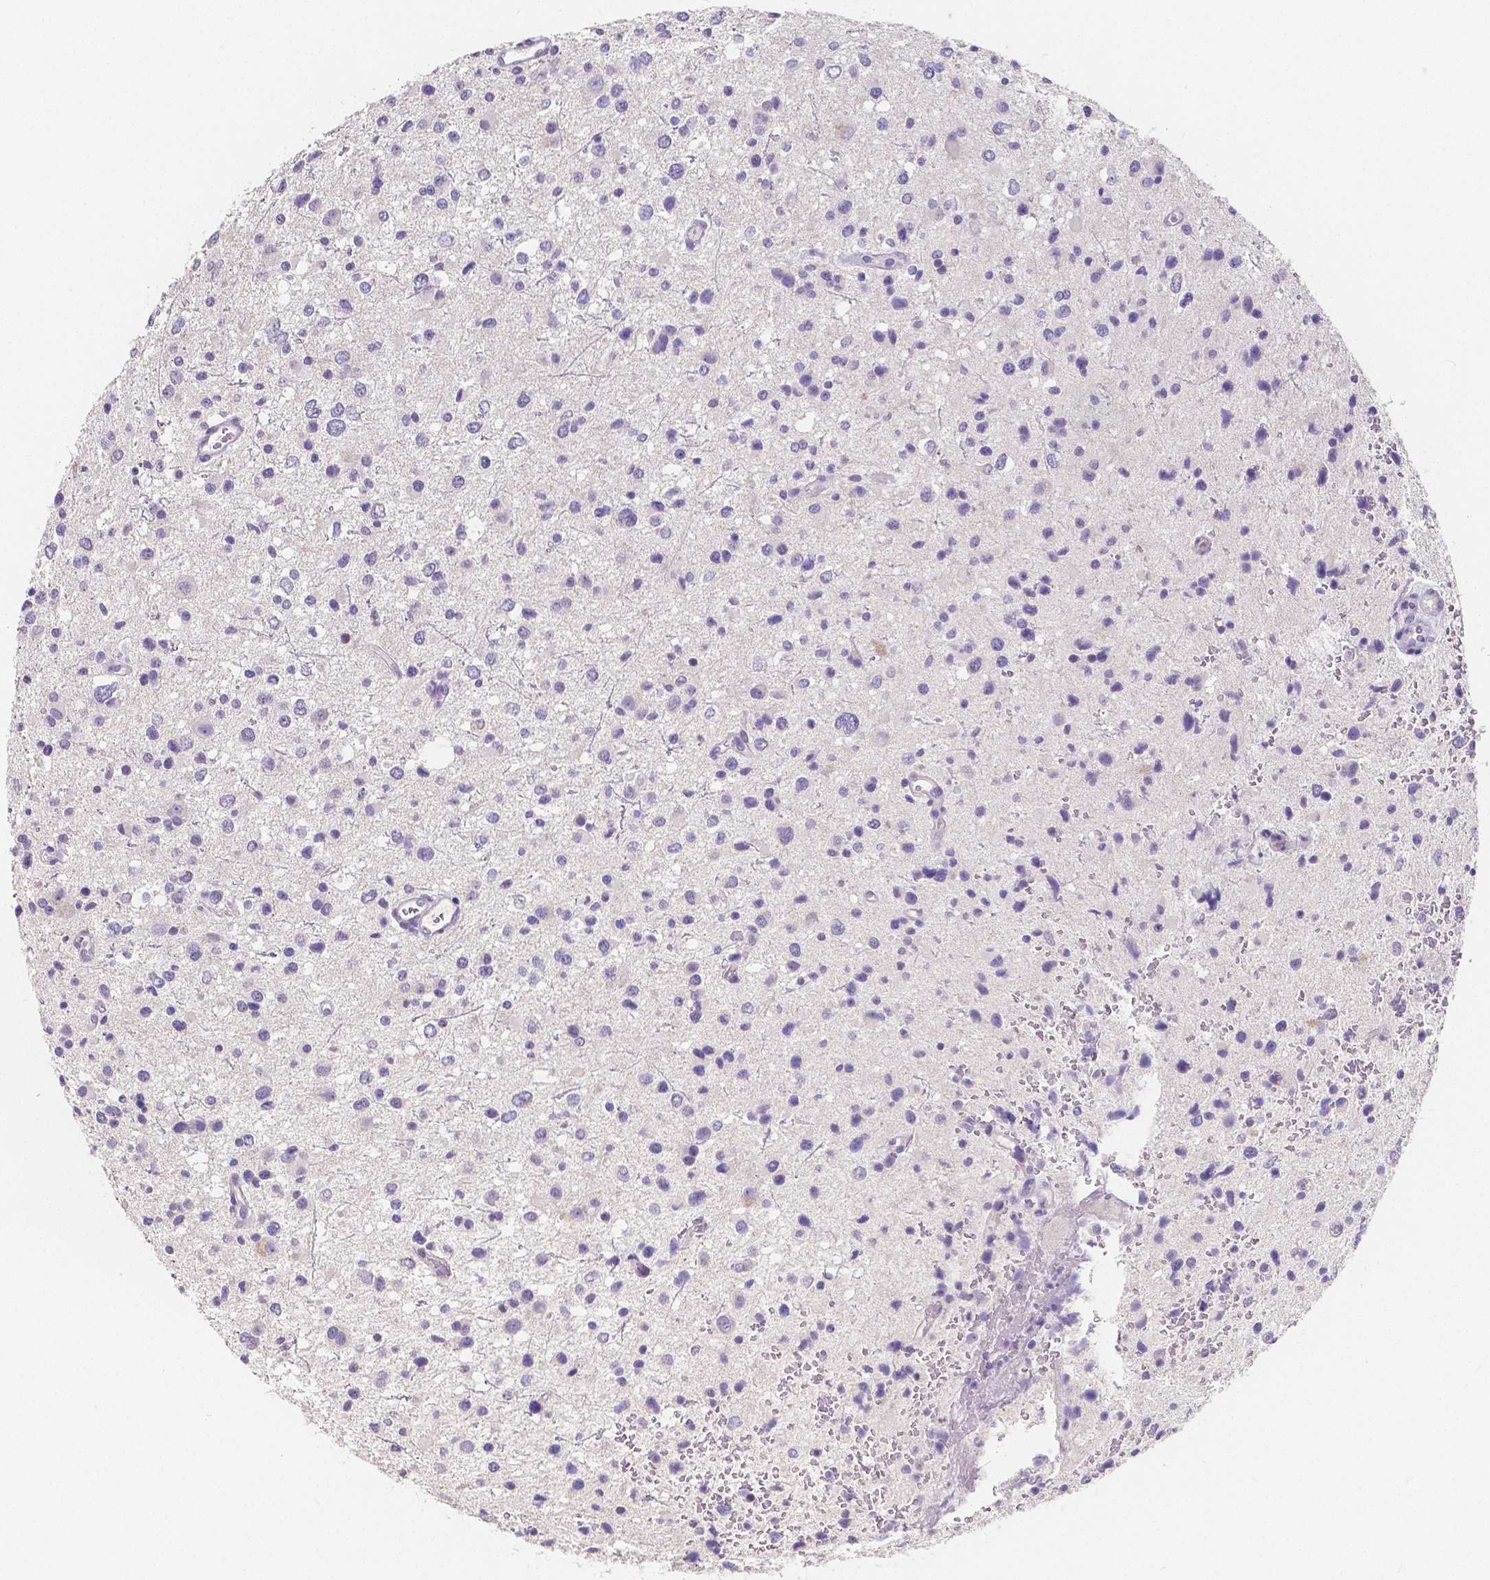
{"staining": {"intensity": "negative", "quantity": "none", "location": "none"}, "tissue": "glioma", "cell_type": "Tumor cells", "image_type": "cancer", "snomed": [{"axis": "morphology", "description": "Glioma, malignant, Low grade"}, {"axis": "topography", "description": "Brain"}], "caption": "DAB (3,3'-diaminobenzidine) immunohistochemical staining of malignant glioma (low-grade) demonstrates no significant staining in tumor cells.", "gene": "ACP5", "patient": {"sex": "male", "age": 43}}